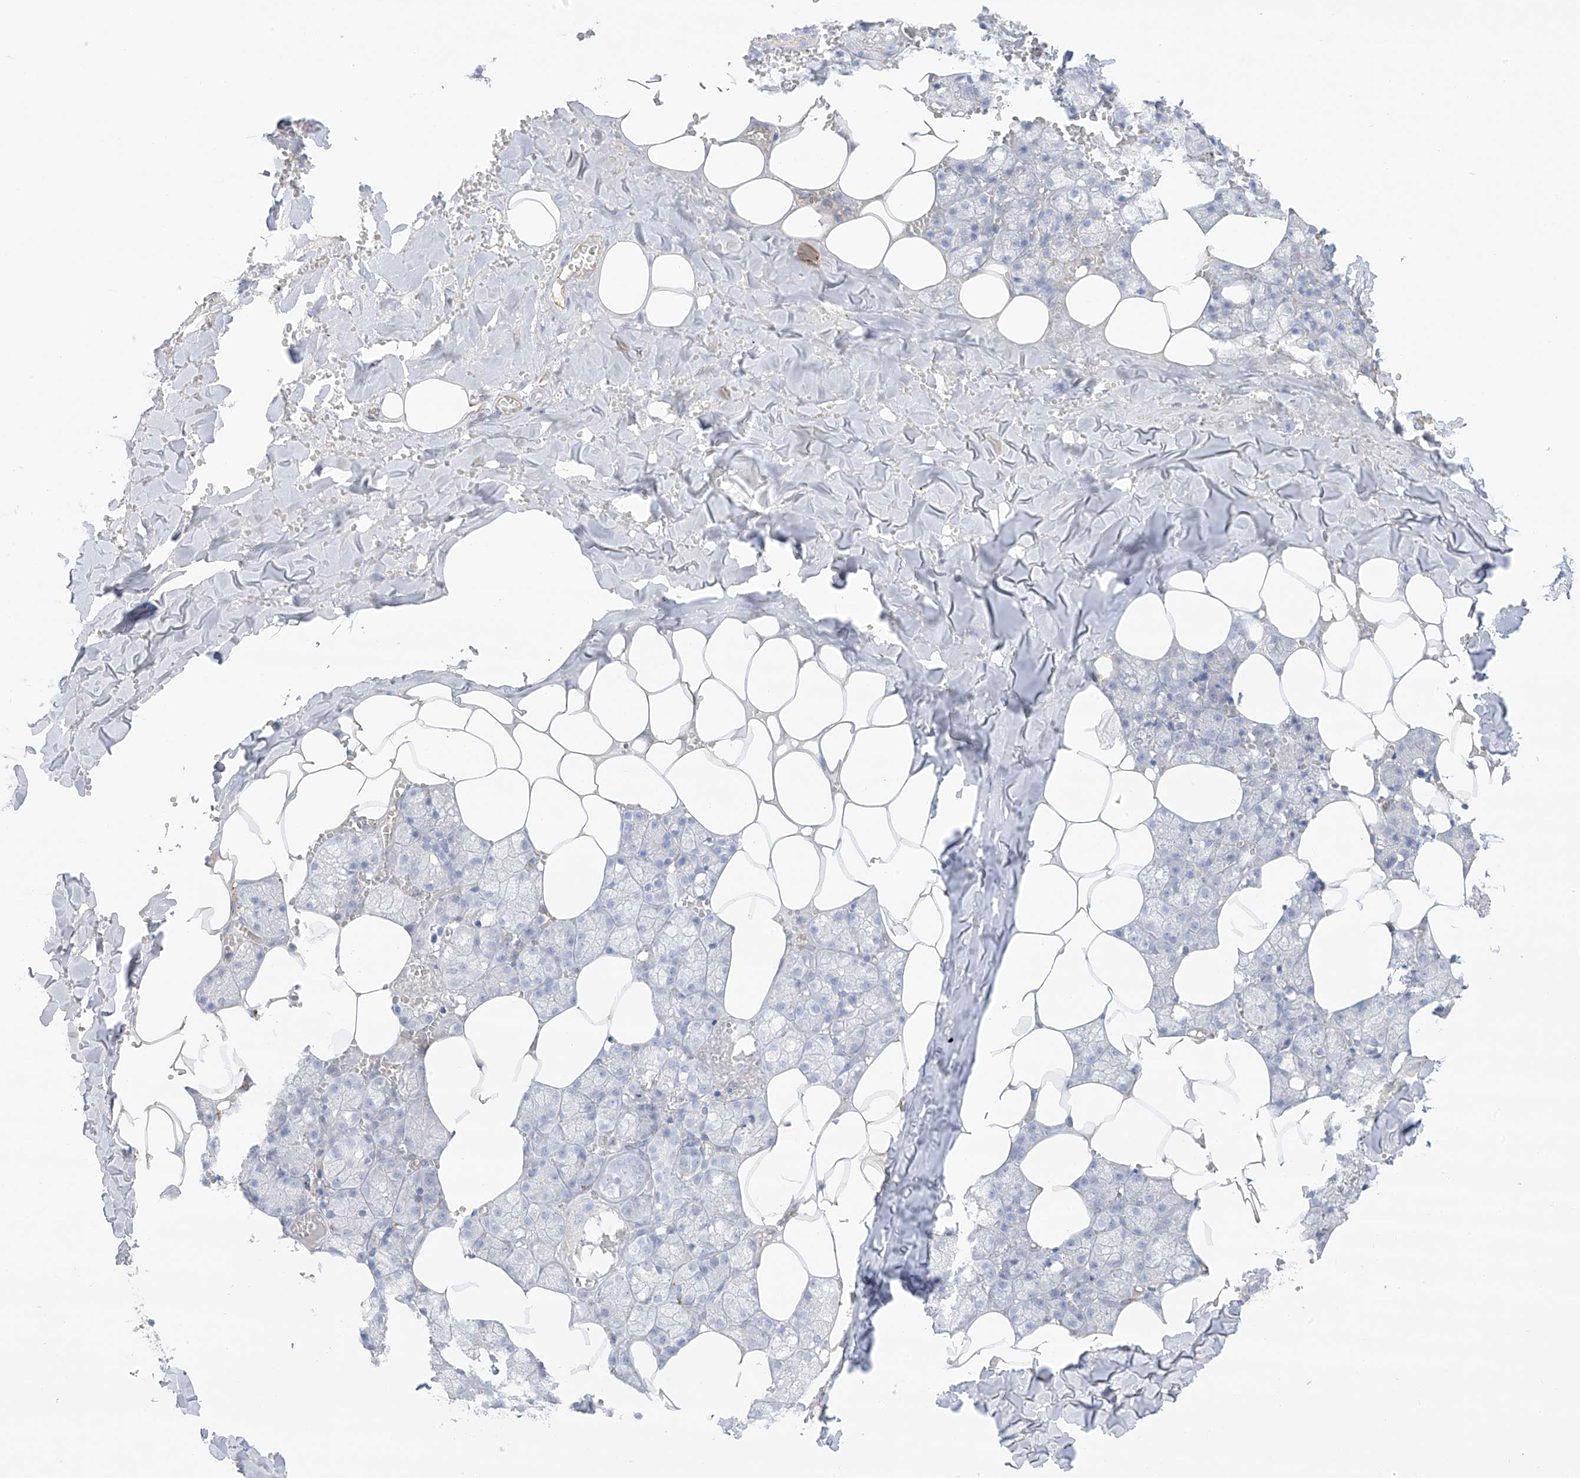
{"staining": {"intensity": "negative", "quantity": "none", "location": "none"}, "tissue": "salivary gland", "cell_type": "Glandular cells", "image_type": "normal", "snomed": [{"axis": "morphology", "description": "Normal tissue, NOS"}, {"axis": "topography", "description": "Salivary gland"}], "caption": "High power microscopy micrograph of an immunohistochemistry photomicrograph of unremarkable salivary gland, revealing no significant positivity in glandular cells. (Stains: DAB immunohistochemistry (IHC) with hematoxylin counter stain, Microscopy: brightfield microscopy at high magnification).", "gene": "TAL2", "patient": {"sex": "male", "age": 62}}